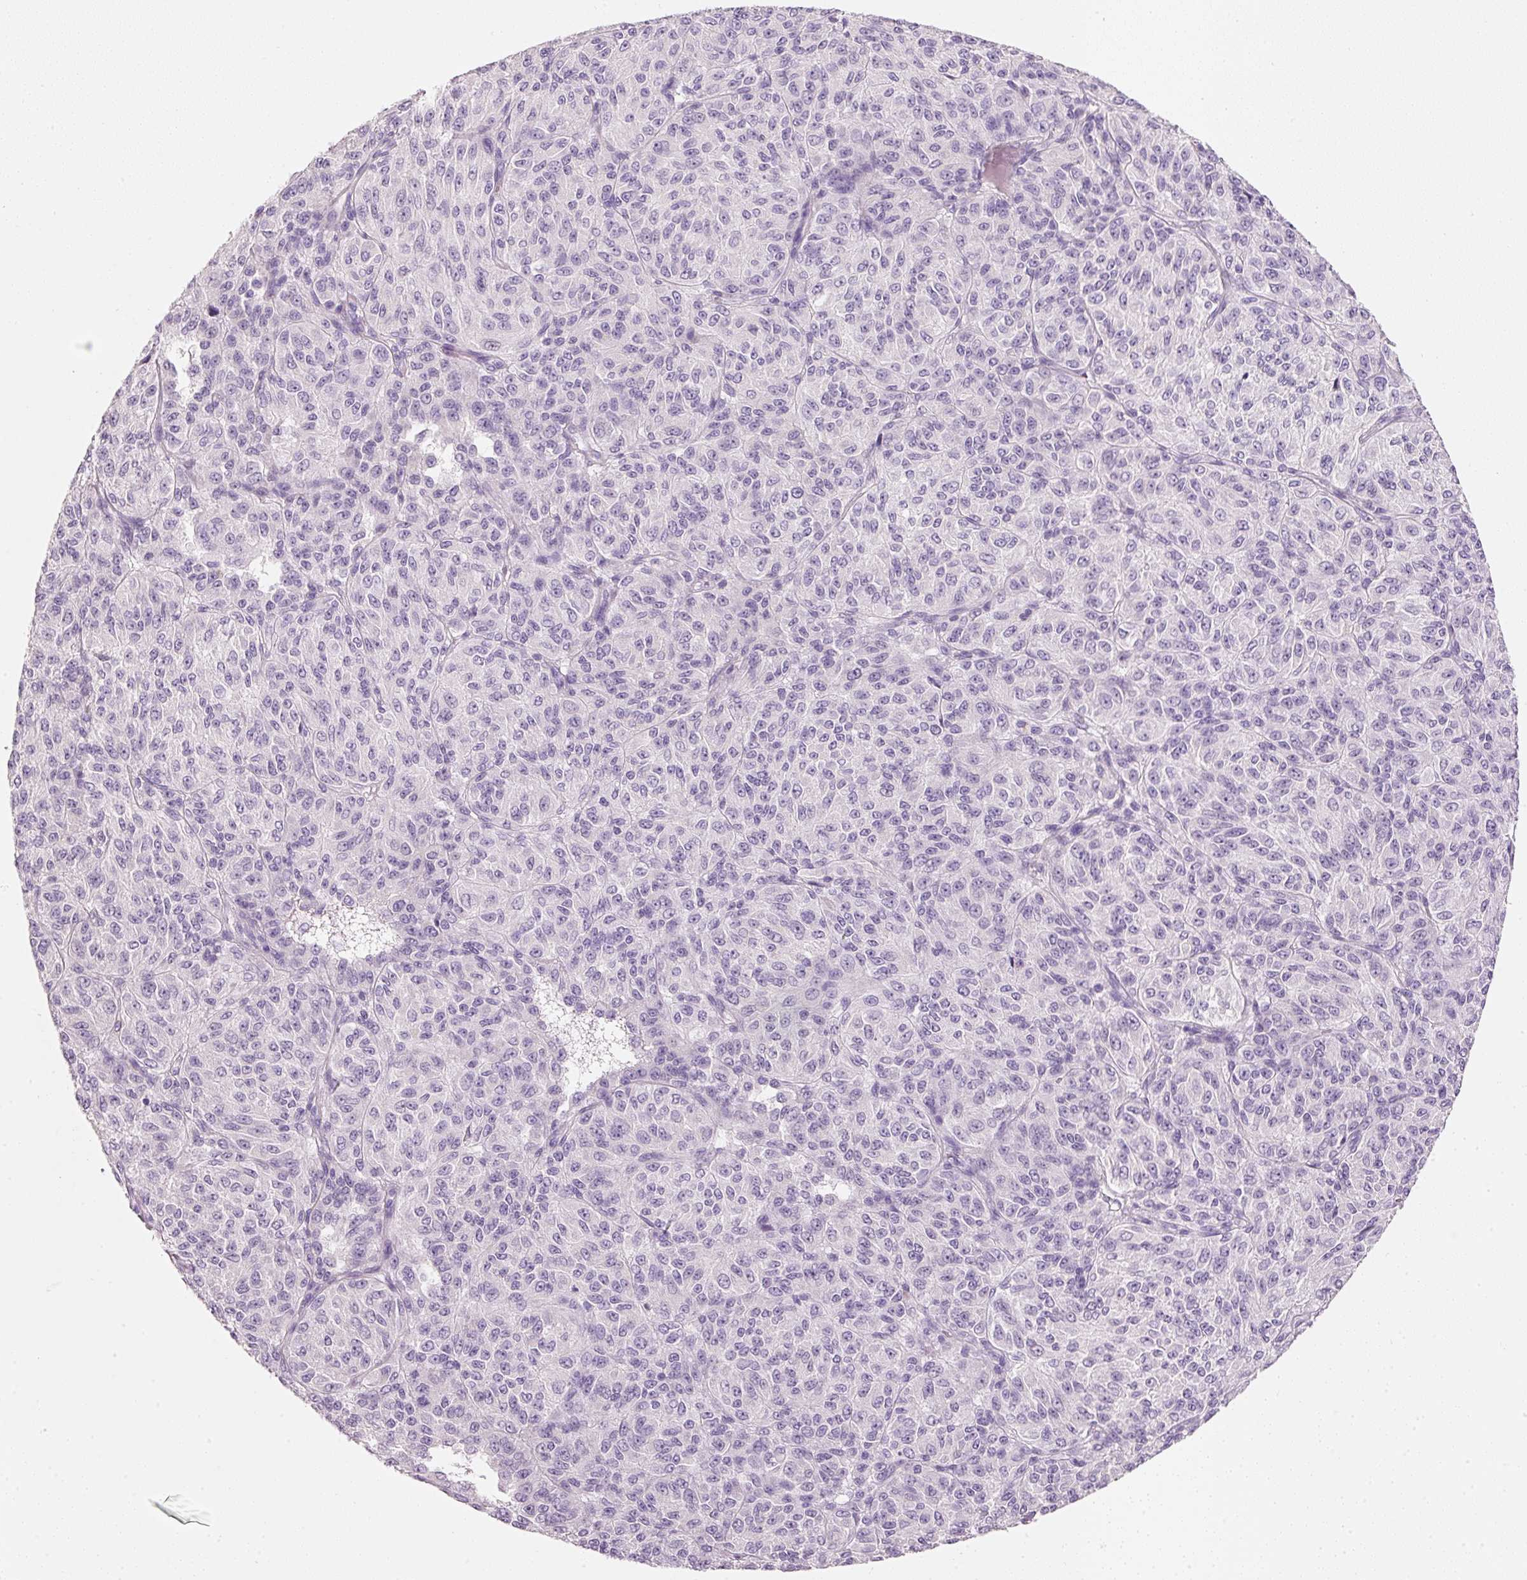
{"staining": {"intensity": "negative", "quantity": "none", "location": "none"}, "tissue": "melanoma", "cell_type": "Tumor cells", "image_type": "cancer", "snomed": [{"axis": "morphology", "description": "Malignant melanoma, Metastatic site"}, {"axis": "topography", "description": "Brain"}], "caption": "Tumor cells show no significant protein staining in malignant melanoma (metastatic site).", "gene": "PDXDC1", "patient": {"sex": "female", "age": 56}}